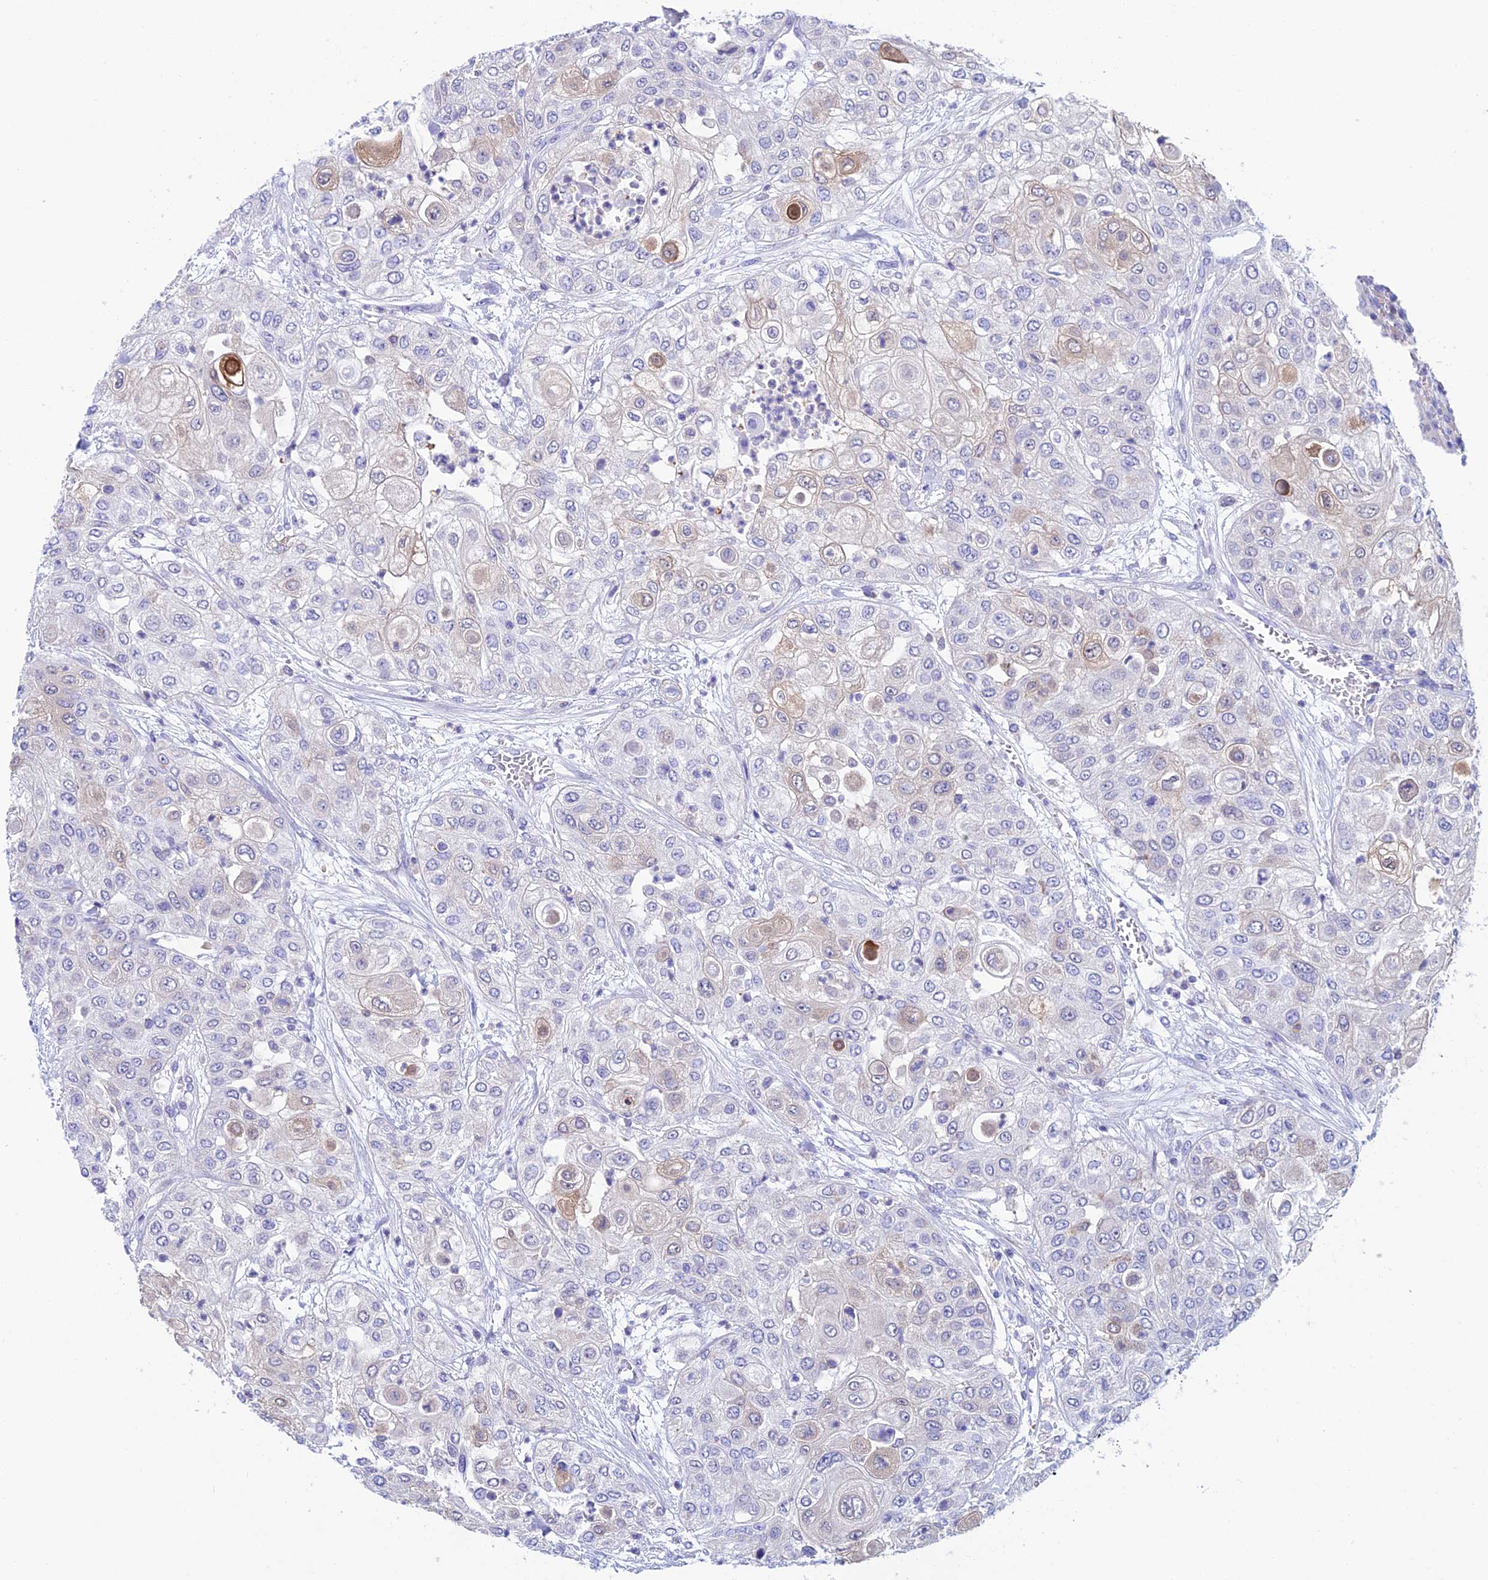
{"staining": {"intensity": "weak", "quantity": "<25%", "location": "cytoplasmic/membranous,nuclear"}, "tissue": "urothelial cancer", "cell_type": "Tumor cells", "image_type": "cancer", "snomed": [{"axis": "morphology", "description": "Urothelial carcinoma, High grade"}, {"axis": "topography", "description": "Urinary bladder"}], "caption": "Immunohistochemistry (IHC) of high-grade urothelial carcinoma demonstrates no staining in tumor cells.", "gene": "KCNK17", "patient": {"sex": "female", "age": 79}}